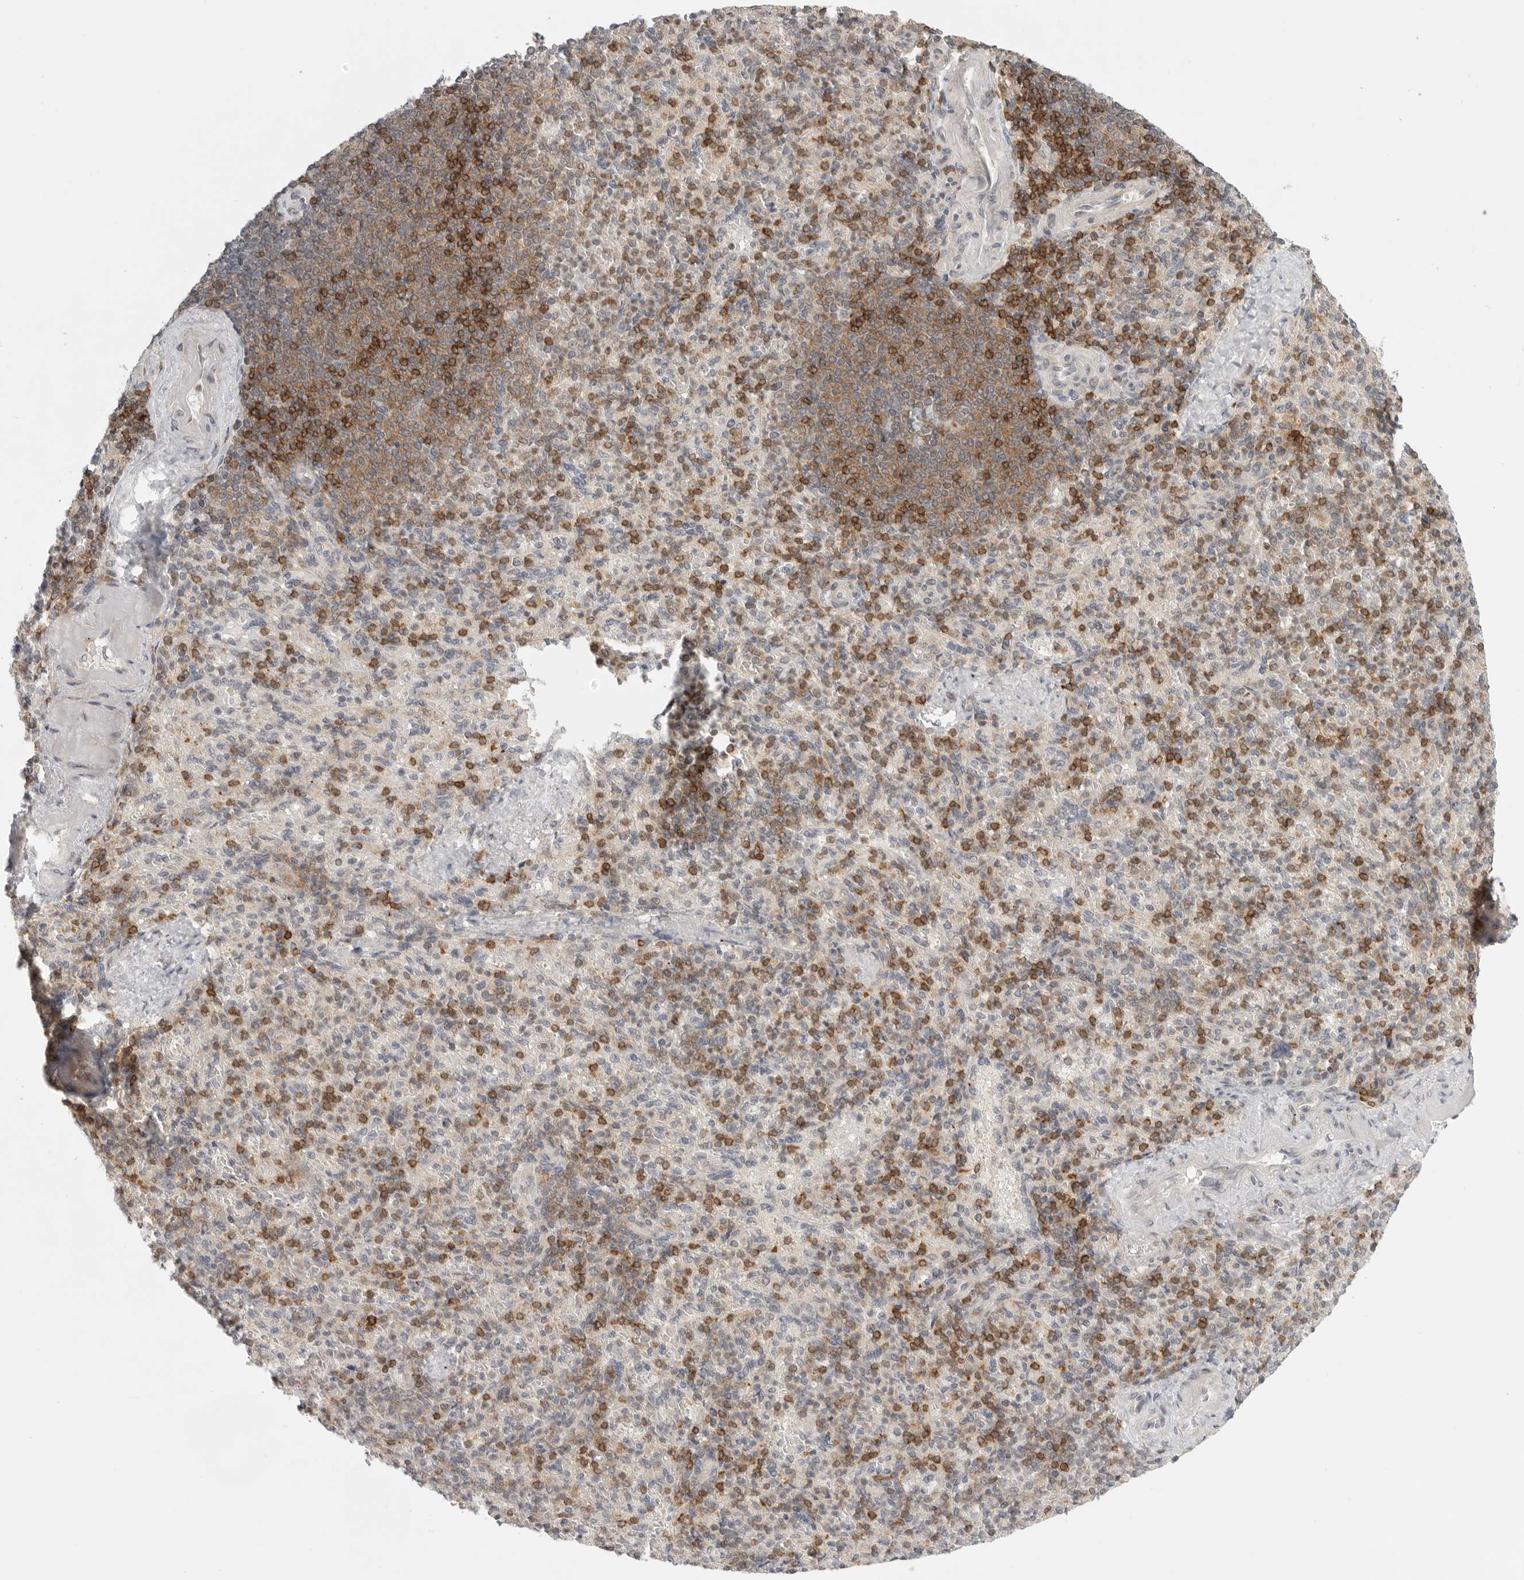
{"staining": {"intensity": "strong", "quantity": "<25%", "location": "cytoplasmic/membranous"}, "tissue": "spleen", "cell_type": "Cells in red pulp", "image_type": "normal", "snomed": [{"axis": "morphology", "description": "Normal tissue, NOS"}, {"axis": "topography", "description": "Spleen"}], "caption": "A photomicrograph of spleen stained for a protein reveals strong cytoplasmic/membranous brown staining in cells in red pulp.", "gene": "SH3KBP1", "patient": {"sex": "female", "age": 74}}